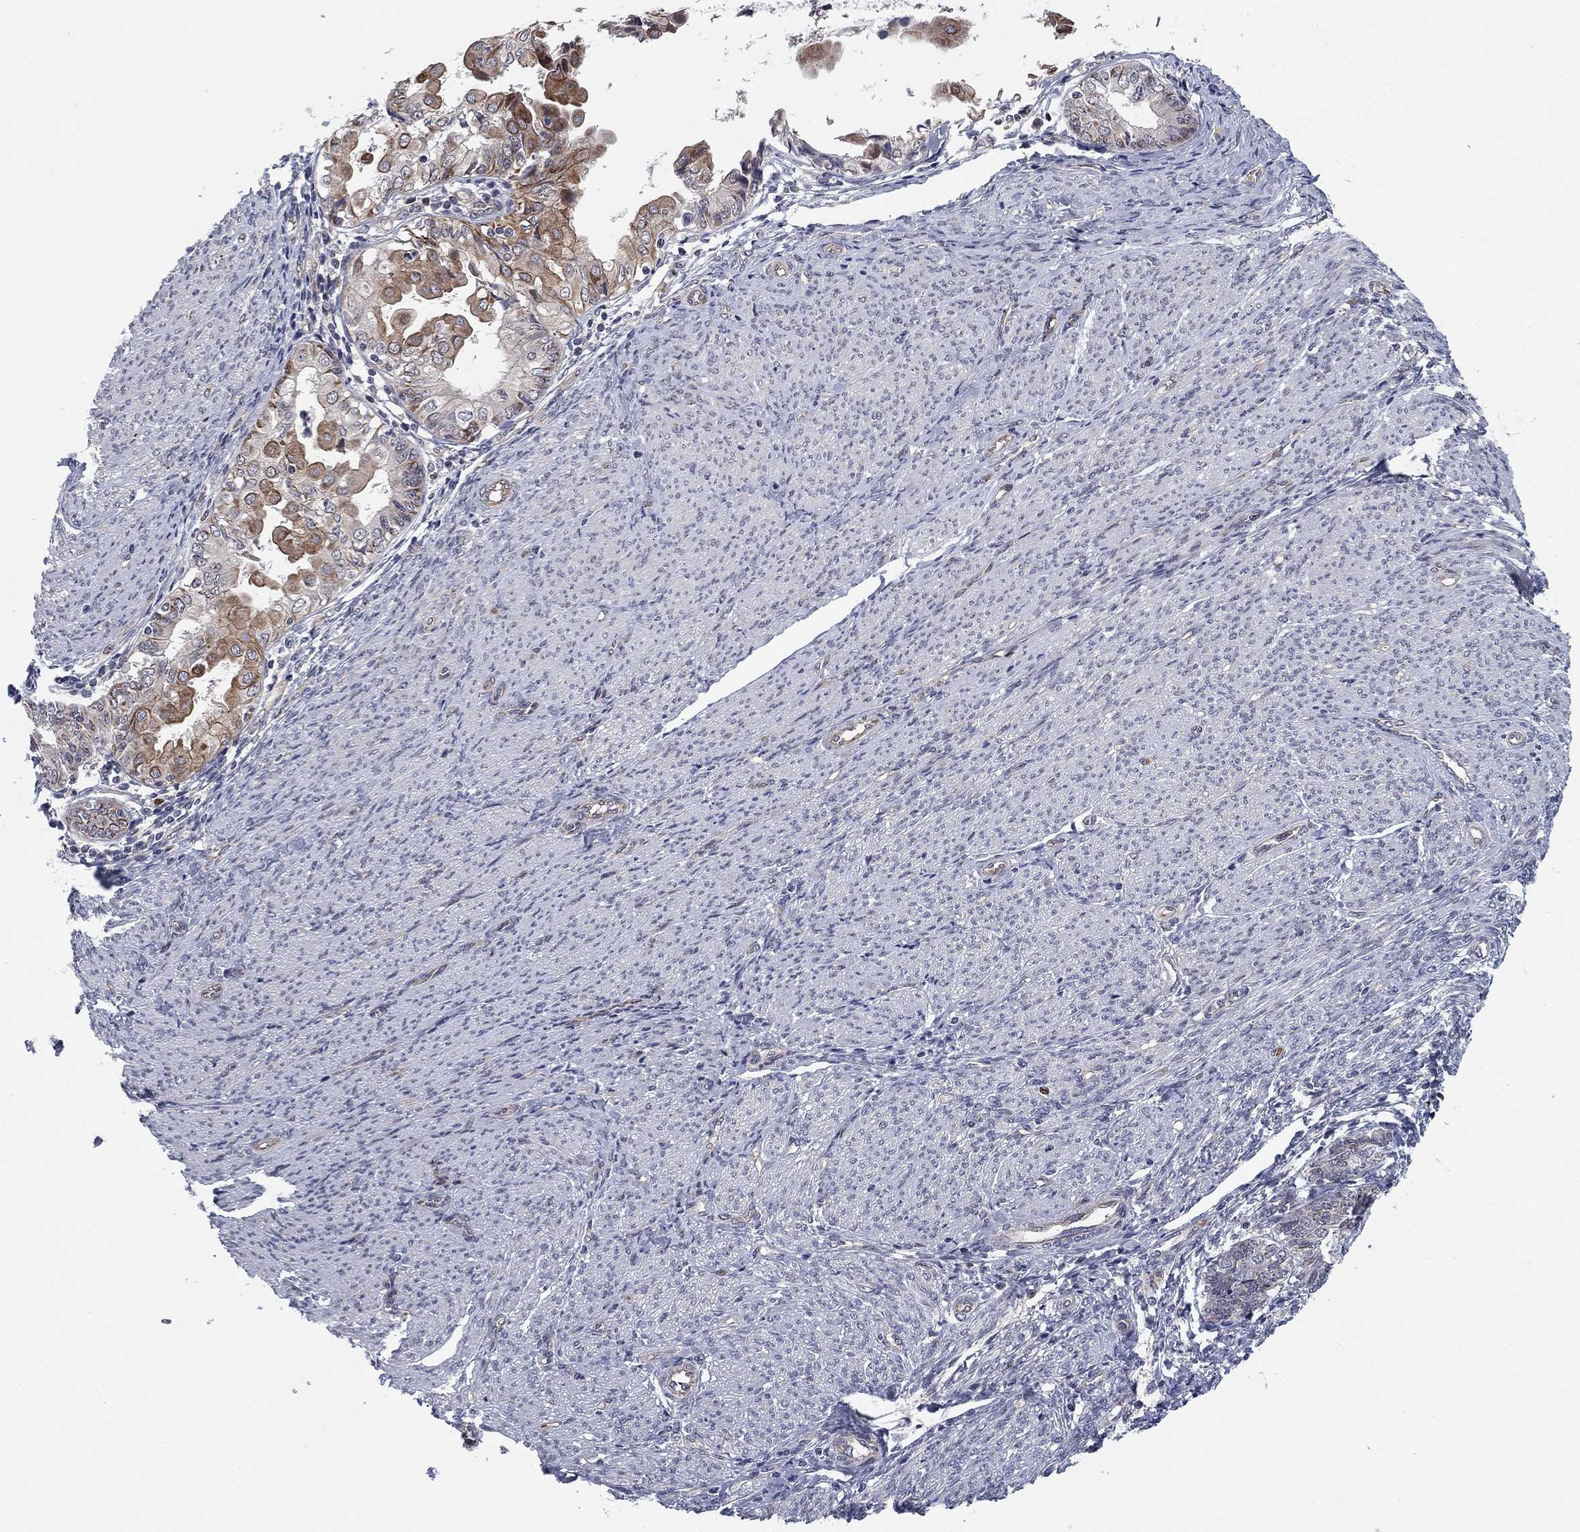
{"staining": {"intensity": "moderate", "quantity": "25%-75%", "location": "cytoplasmic/membranous"}, "tissue": "endometrial cancer", "cell_type": "Tumor cells", "image_type": "cancer", "snomed": [{"axis": "morphology", "description": "Adenocarcinoma, NOS"}, {"axis": "topography", "description": "Endometrium"}], "caption": "Immunohistochemistry (IHC) photomicrograph of adenocarcinoma (endometrial) stained for a protein (brown), which displays medium levels of moderate cytoplasmic/membranous staining in approximately 25%-75% of tumor cells.", "gene": "BCL11A", "patient": {"sex": "female", "age": 68}}